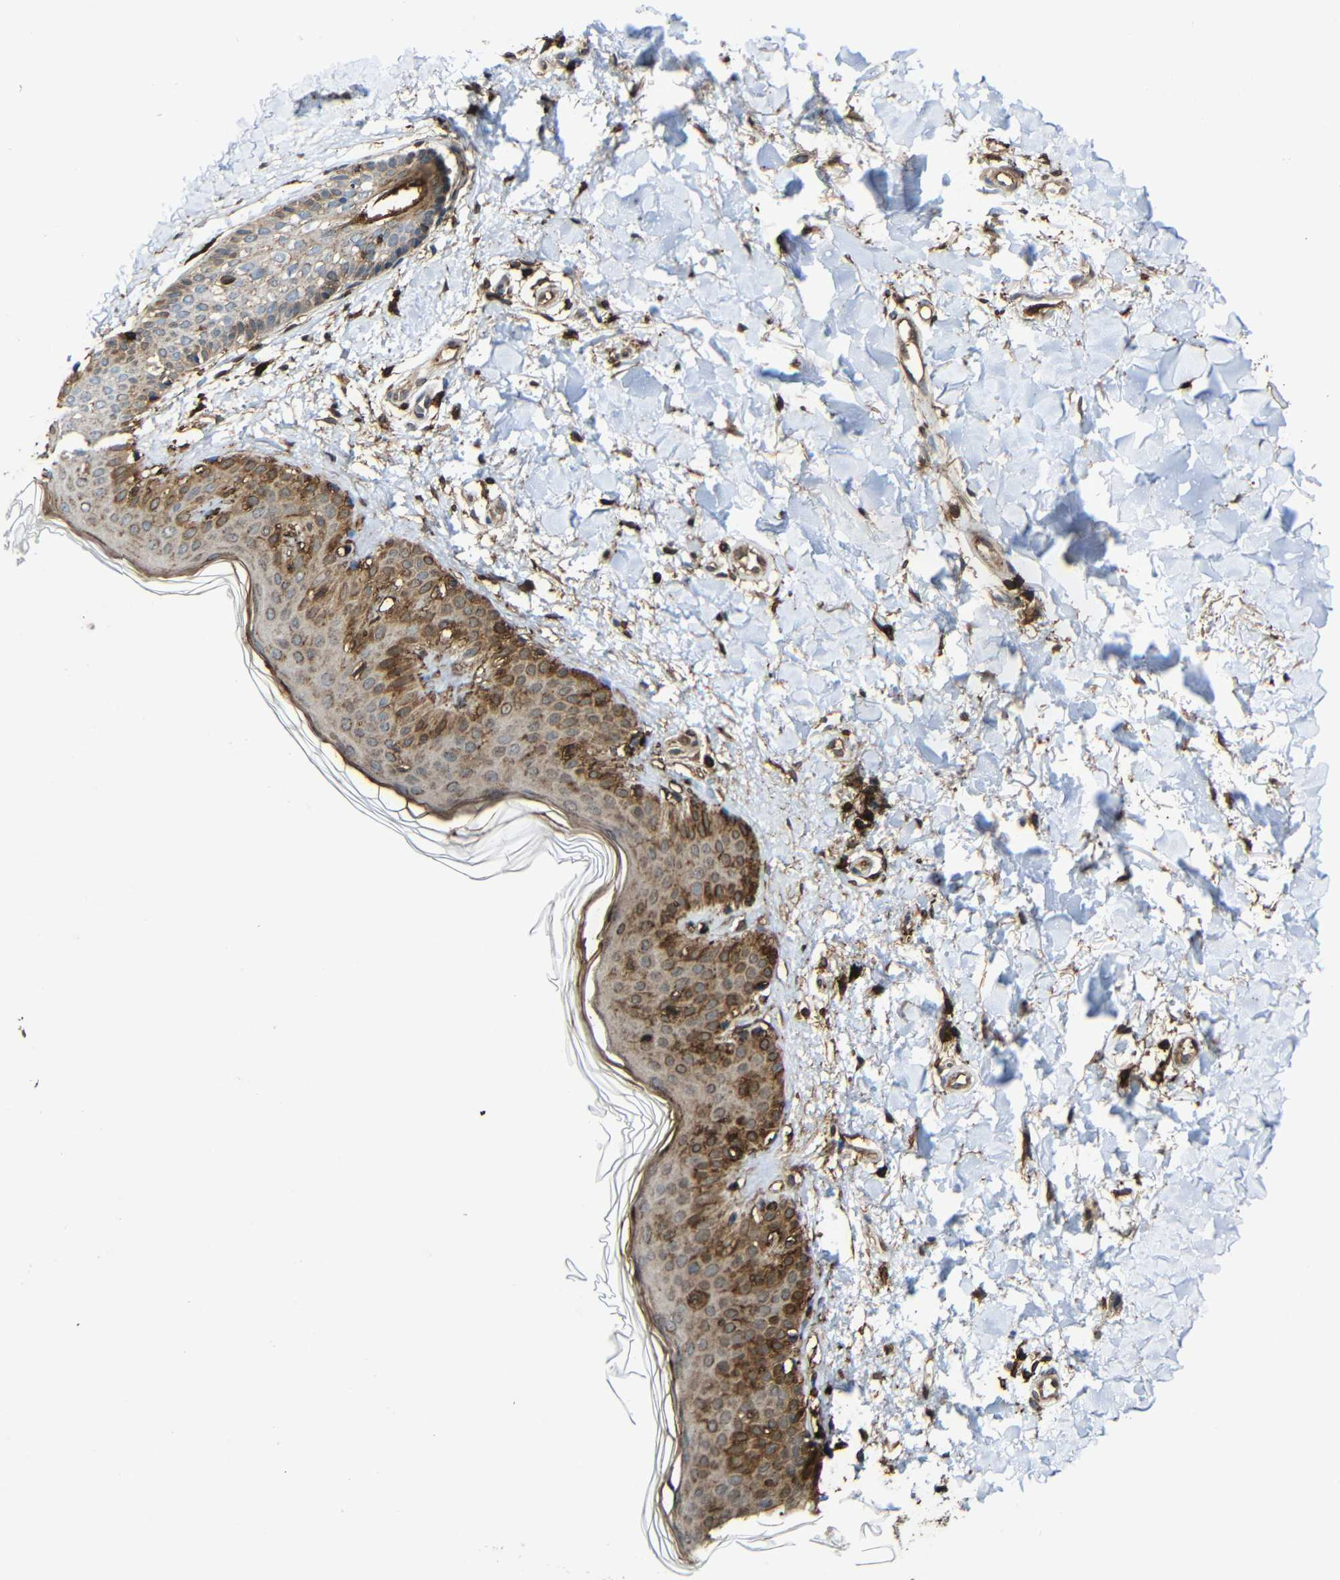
{"staining": {"intensity": "moderate", "quantity": ">75%", "location": "cytoplasmic/membranous"}, "tissue": "skin", "cell_type": "Fibroblasts", "image_type": "normal", "snomed": [{"axis": "morphology", "description": "Normal tissue, NOS"}, {"axis": "topography", "description": "Skin"}], "caption": "Protein analysis of normal skin demonstrates moderate cytoplasmic/membranous positivity in about >75% of fibroblasts.", "gene": "C1GALT1", "patient": {"sex": "male", "age": 67}}